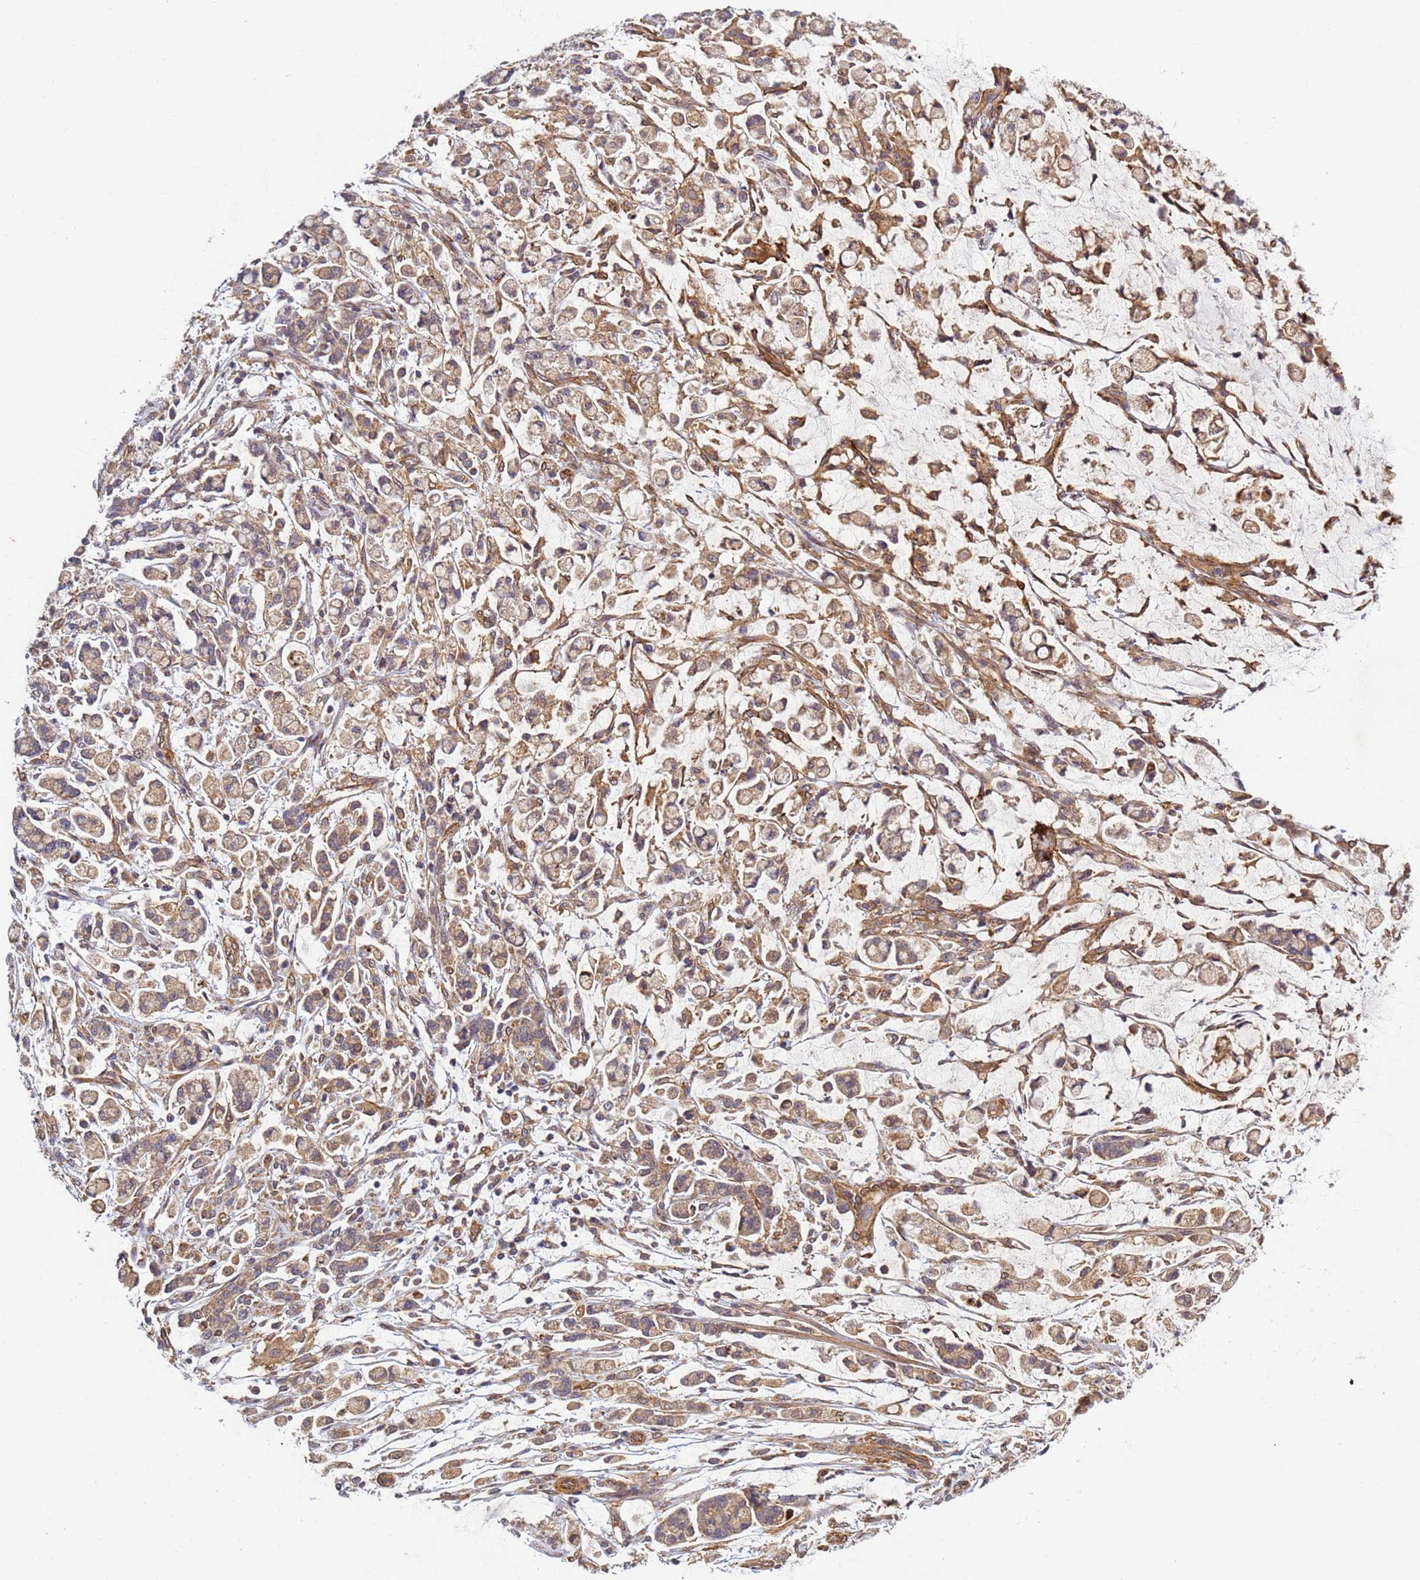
{"staining": {"intensity": "moderate", "quantity": ">75%", "location": "cytoplasmic/membranous"}, "tissue": "stomach cancer", "cell_type": "Tumor cells", "image_type": "cancer", "snomed": [{"axis": "morphology", "description": "Adenocarcinoma, NOS"}, {"axis": "topography", "description": "Stomach"}], "caption": "A medium amount of moderate cytoplasmic/membranous expression is appreciated in about >75% of tumor cells in stomach cancer tissue.", "gene": "C8orf34", "patient": {"sex": "female", "age": 60}}